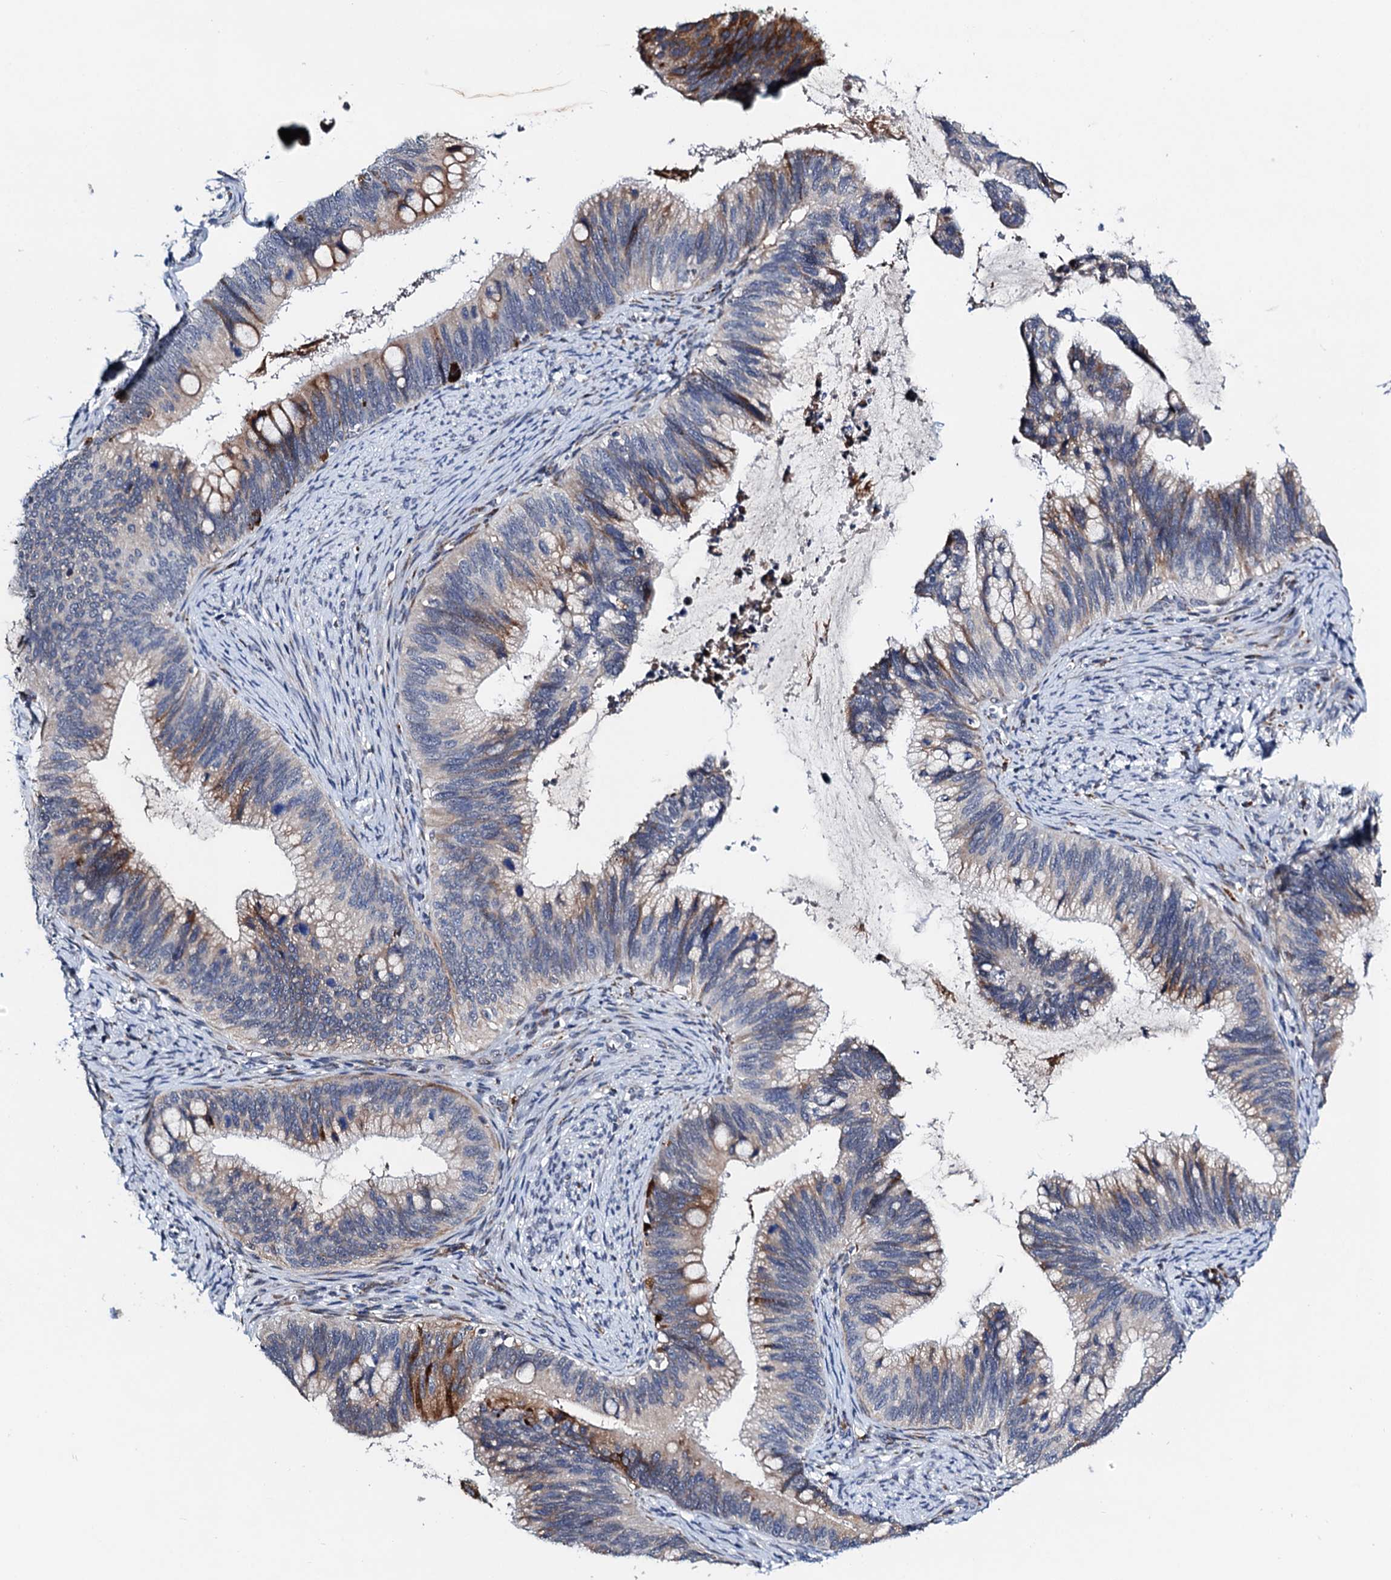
{"staining": {"intensity": "strong", "quantity": "<25%", "location": "cytoplasmic/membranous"}, "tissue": "cervical cancer", "cell_type": "Tumor cells", "image_type": "cancer", "snomed": [{"axis": "morphology", "description": "Adenocarcinoma, NOS"}, {"axis": "topography", "description": "Cervix"}], "caption": "Cervical cancer (adenocarcinoma) was stained to show a protein in brown. There is medium levels of strong cytoplasmic/membranous staining in approximately <25% of tumor cells.", "gene": "SLC7A10", "patient": {"sex": "female", "age": 42}}